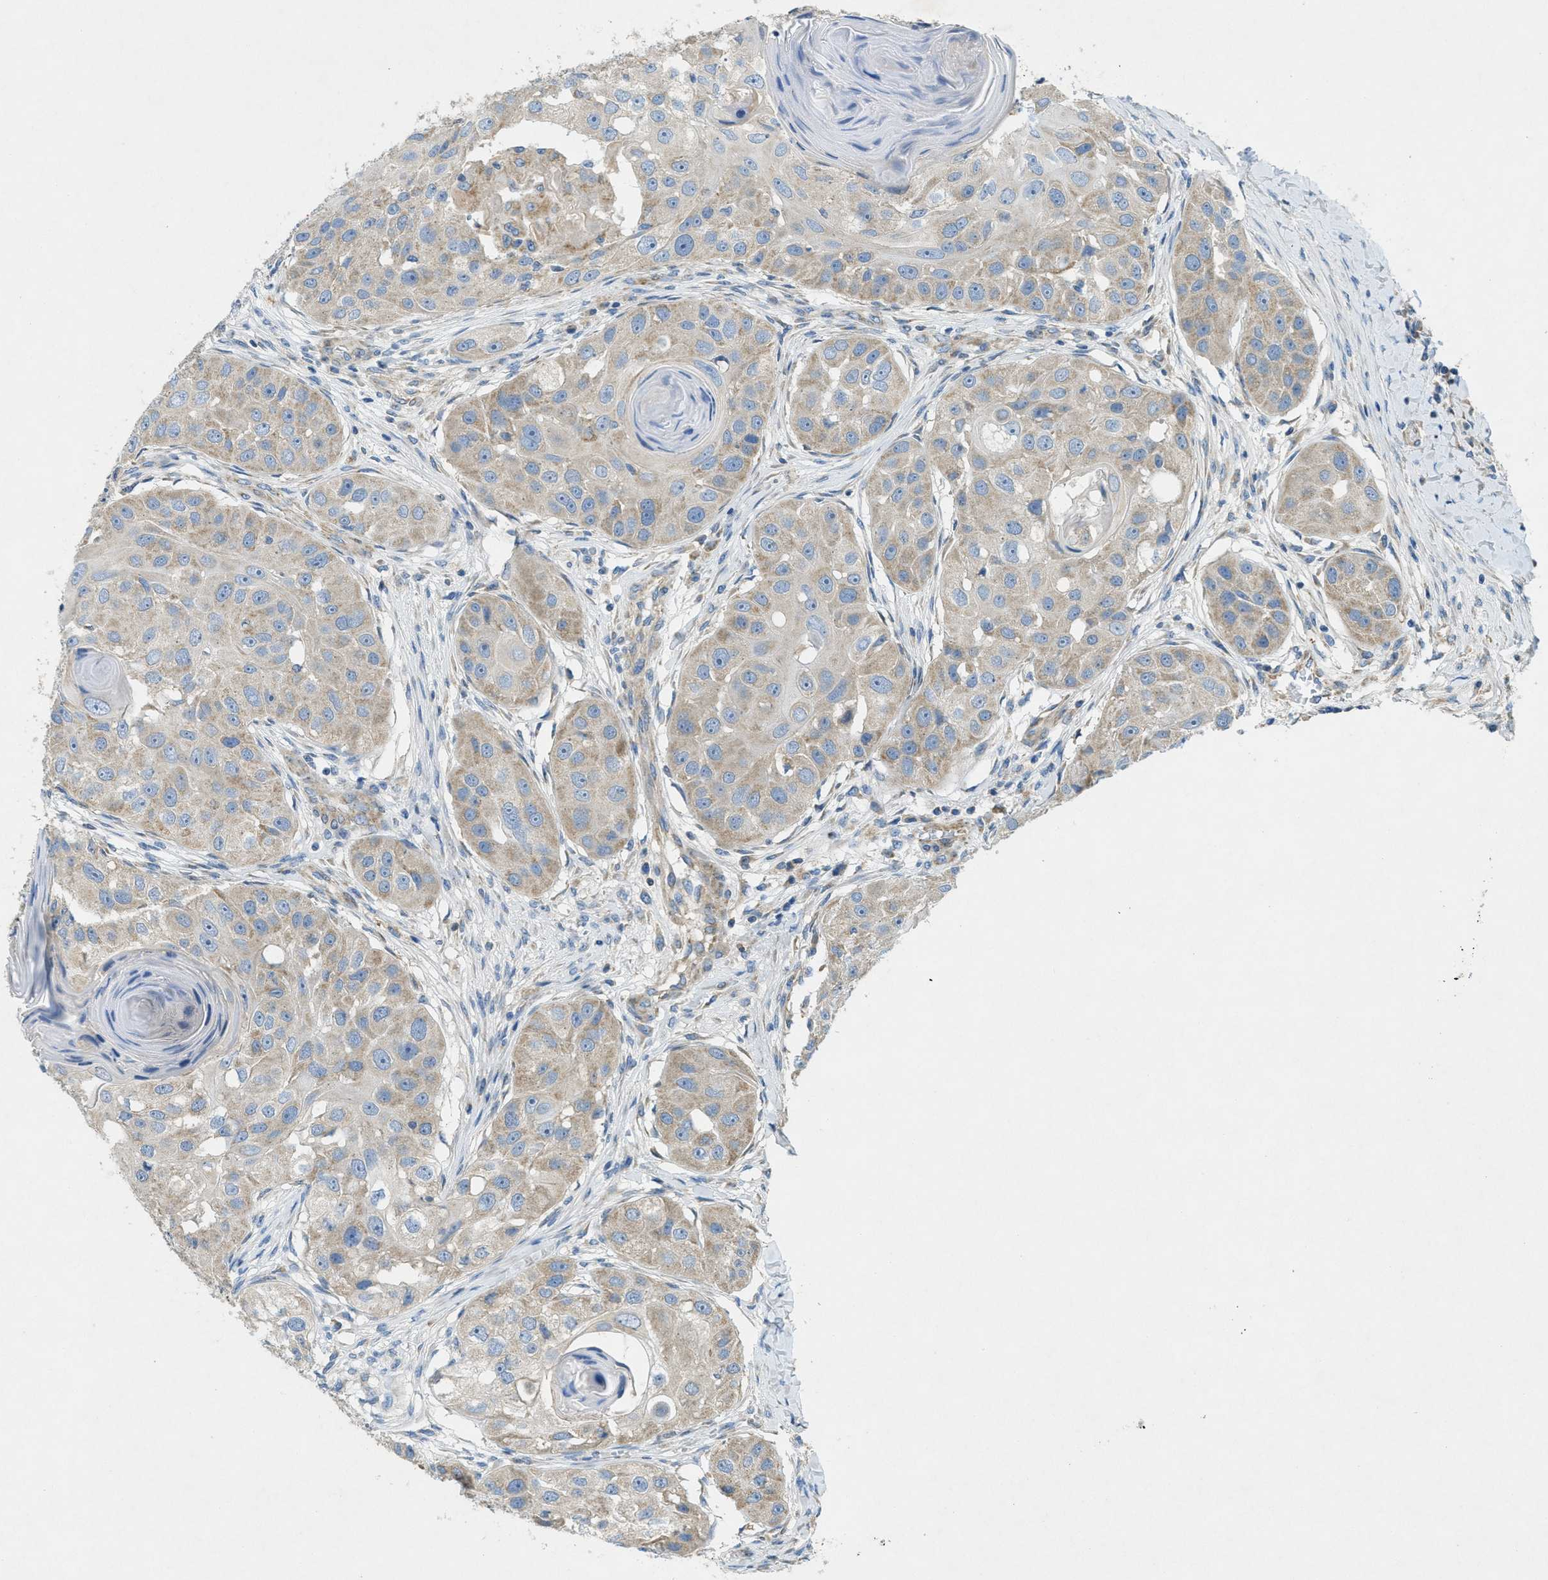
{"staining": {"intensity": "weak", "quantity": ">75%", "location": "cytoplasmic/membranous"}, "tissue": "head and neck cancer", "cell_type": "Tumor cells", "image_type": "cancer", "snomed": [{"axis": "morphology", "description": "Normal tissue, NOS"}, {"axis": "morphology", "description": "Squamous cell carcinoma, NOS"}, {"axis": "topography", "description": "Skeletal muscle"}, {"axis": "topography", "description": "Head-Neck"}], "caption": "Protein staining exhibits weak cytoplasmic/membranous positivity in approximately >75% of tumor cells in head and neck cancer (squamous cell carcinoma).", "gene": "CYGB", "patient": {"sex": "male", "age": 51}}